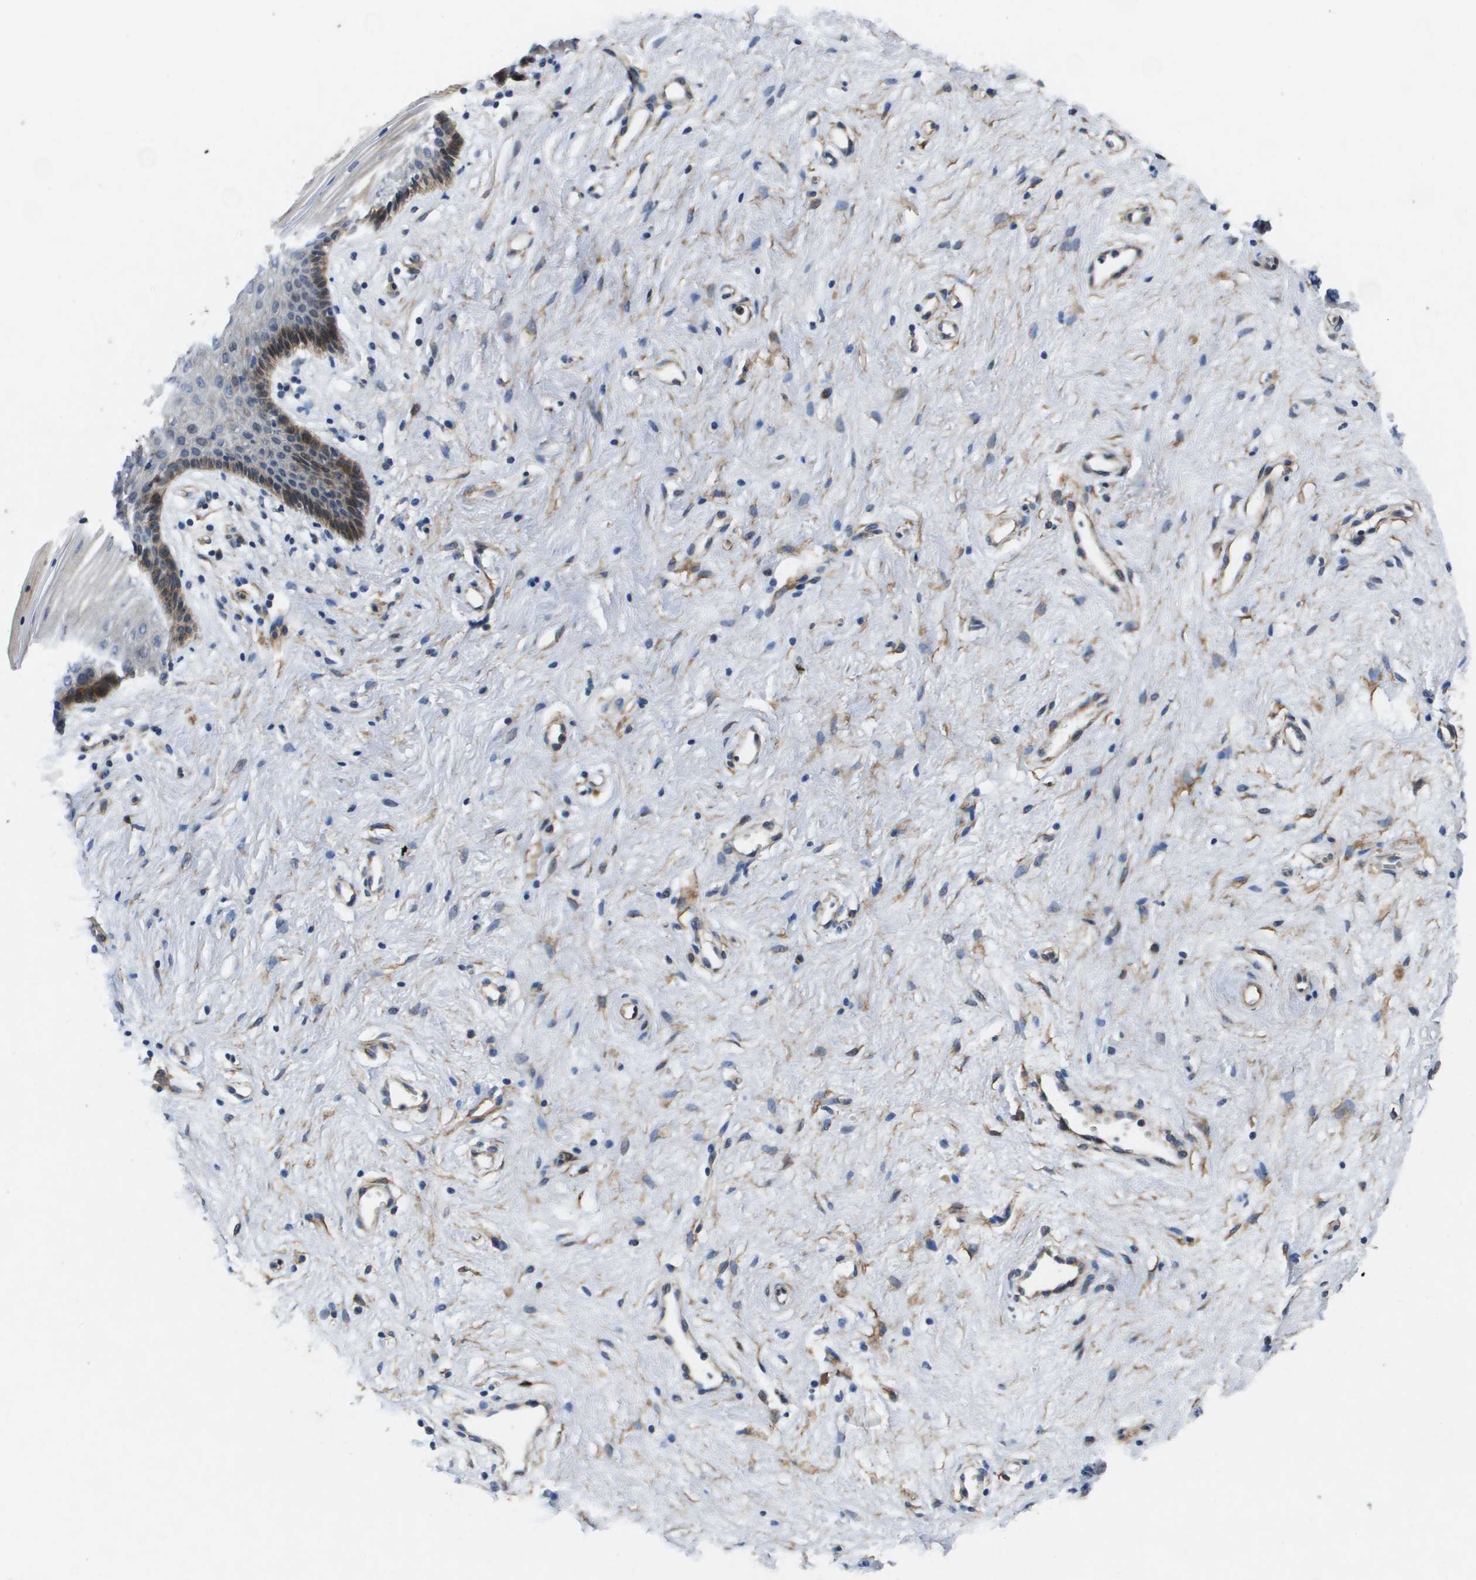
{"staining": {"intensity": "moderate", "quantity": "<25%", "location": "cytoplasmic/membranous"}, "tissue": "vagina", "cell_type": "Squamous epithelial cells", "image_type": "normal", "snomed": [{"axis": "morphology", "description": "Normal tissue, NOS"}, {"axis": "topography", "description": "Vagina"}], "caption": "DAB (3,3'-diaminobenzidine) immunohistochemical staining of unremarkable human vagina shows moderate cytoplasmic/membranous protein expression in about <25% of squamous epithelial cells. Nuclei are stained in blue.", "gene": "ENTPD2", "patient": {"sex": "female", "age": 44}}